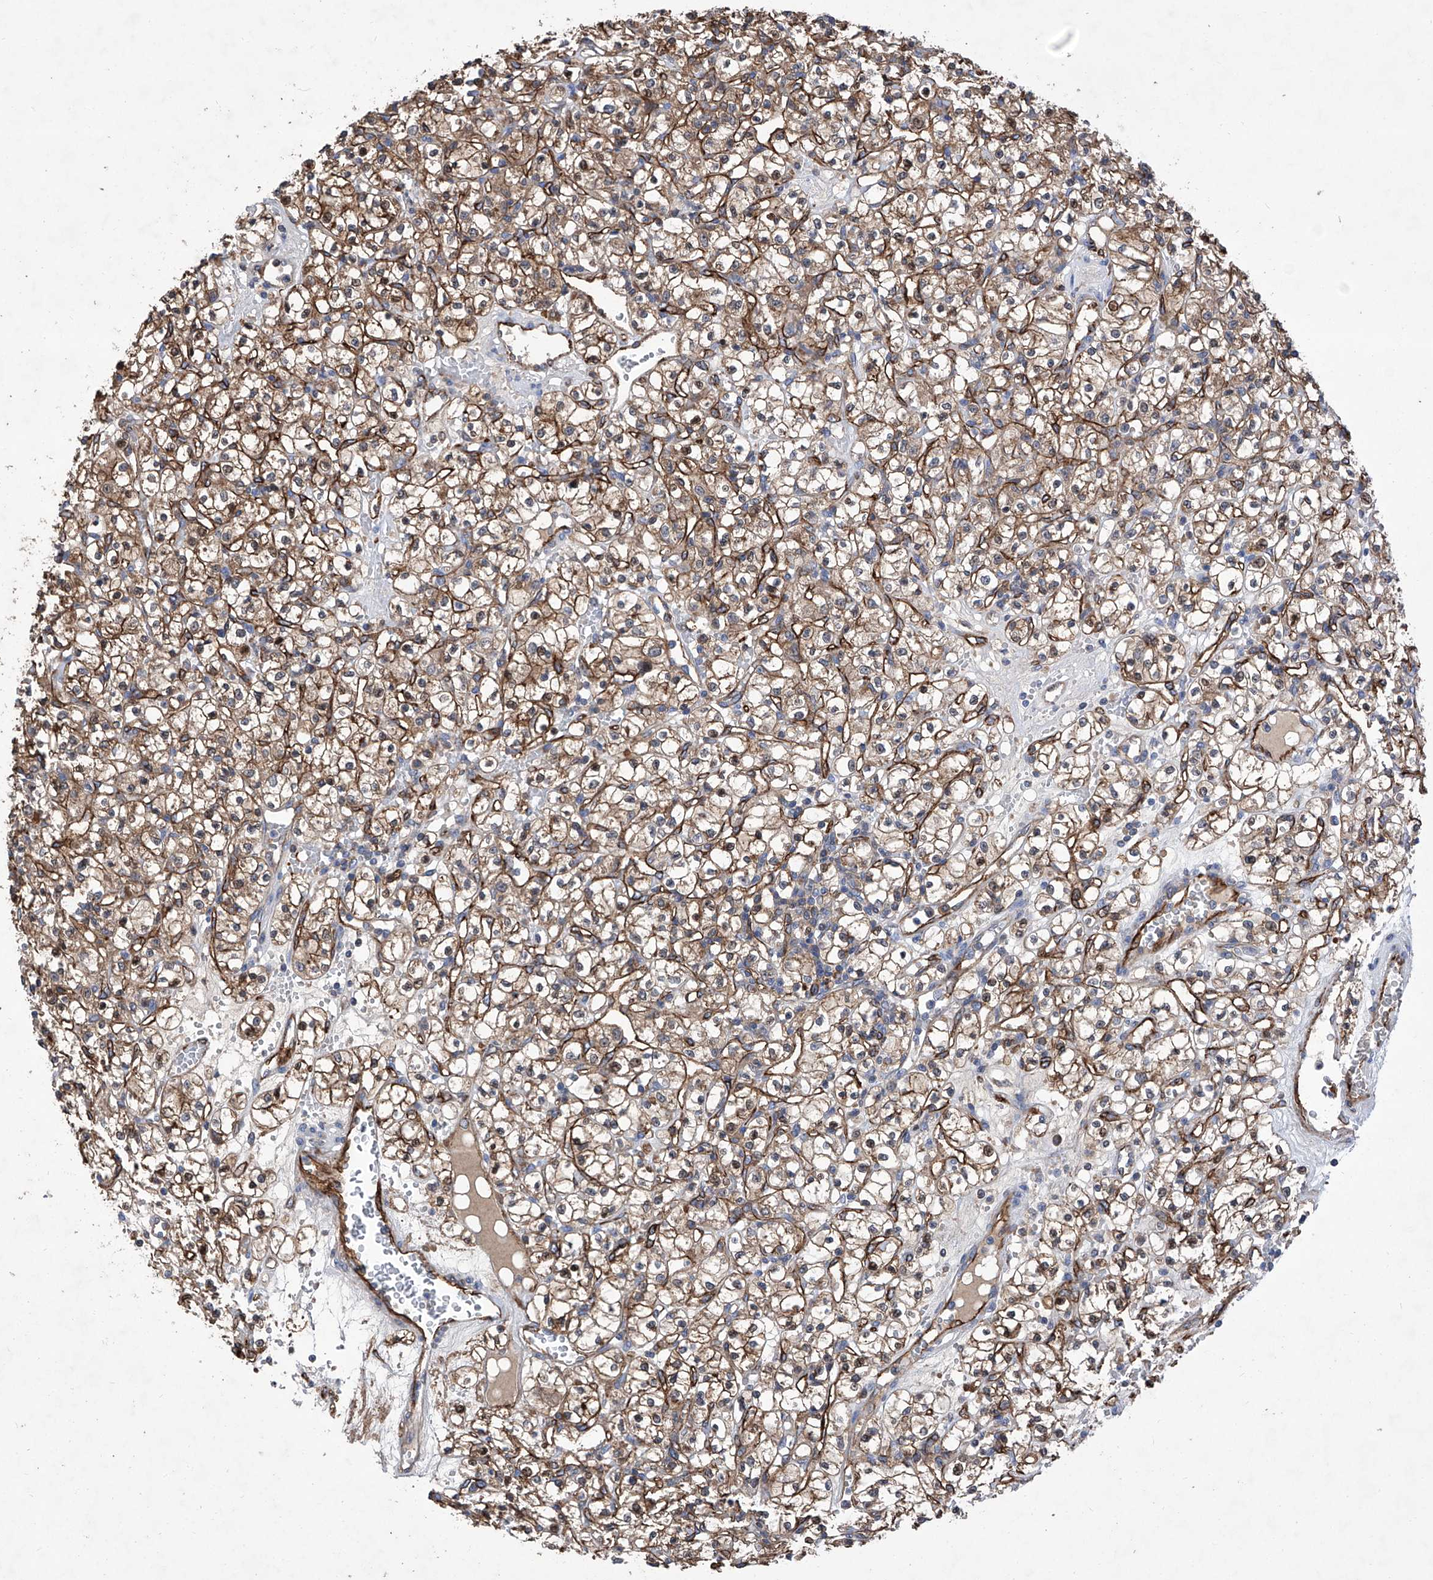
{"staining": {"intensity": "moderate", "quantity": ">75%", "location": "cytoplasmic/membranous"}, "tissue": "renal cancer", "cell_type": "Tumor cells", "image_type": "cancer", "snomed": [{"axis": "morphology", "description": "Adenocarcinoma, NOS"}, {"axis": "topography", "description": "Kidney"}], "caption": "Immunohistochemical staining of adenocarcinoma (renal) exhibits medium levels of moderate cytoplasmic/membranous staining in approximately >75% of tumor cells.", "gene": "INPP5B", "patient": {"sex": "female", "age": 59}}